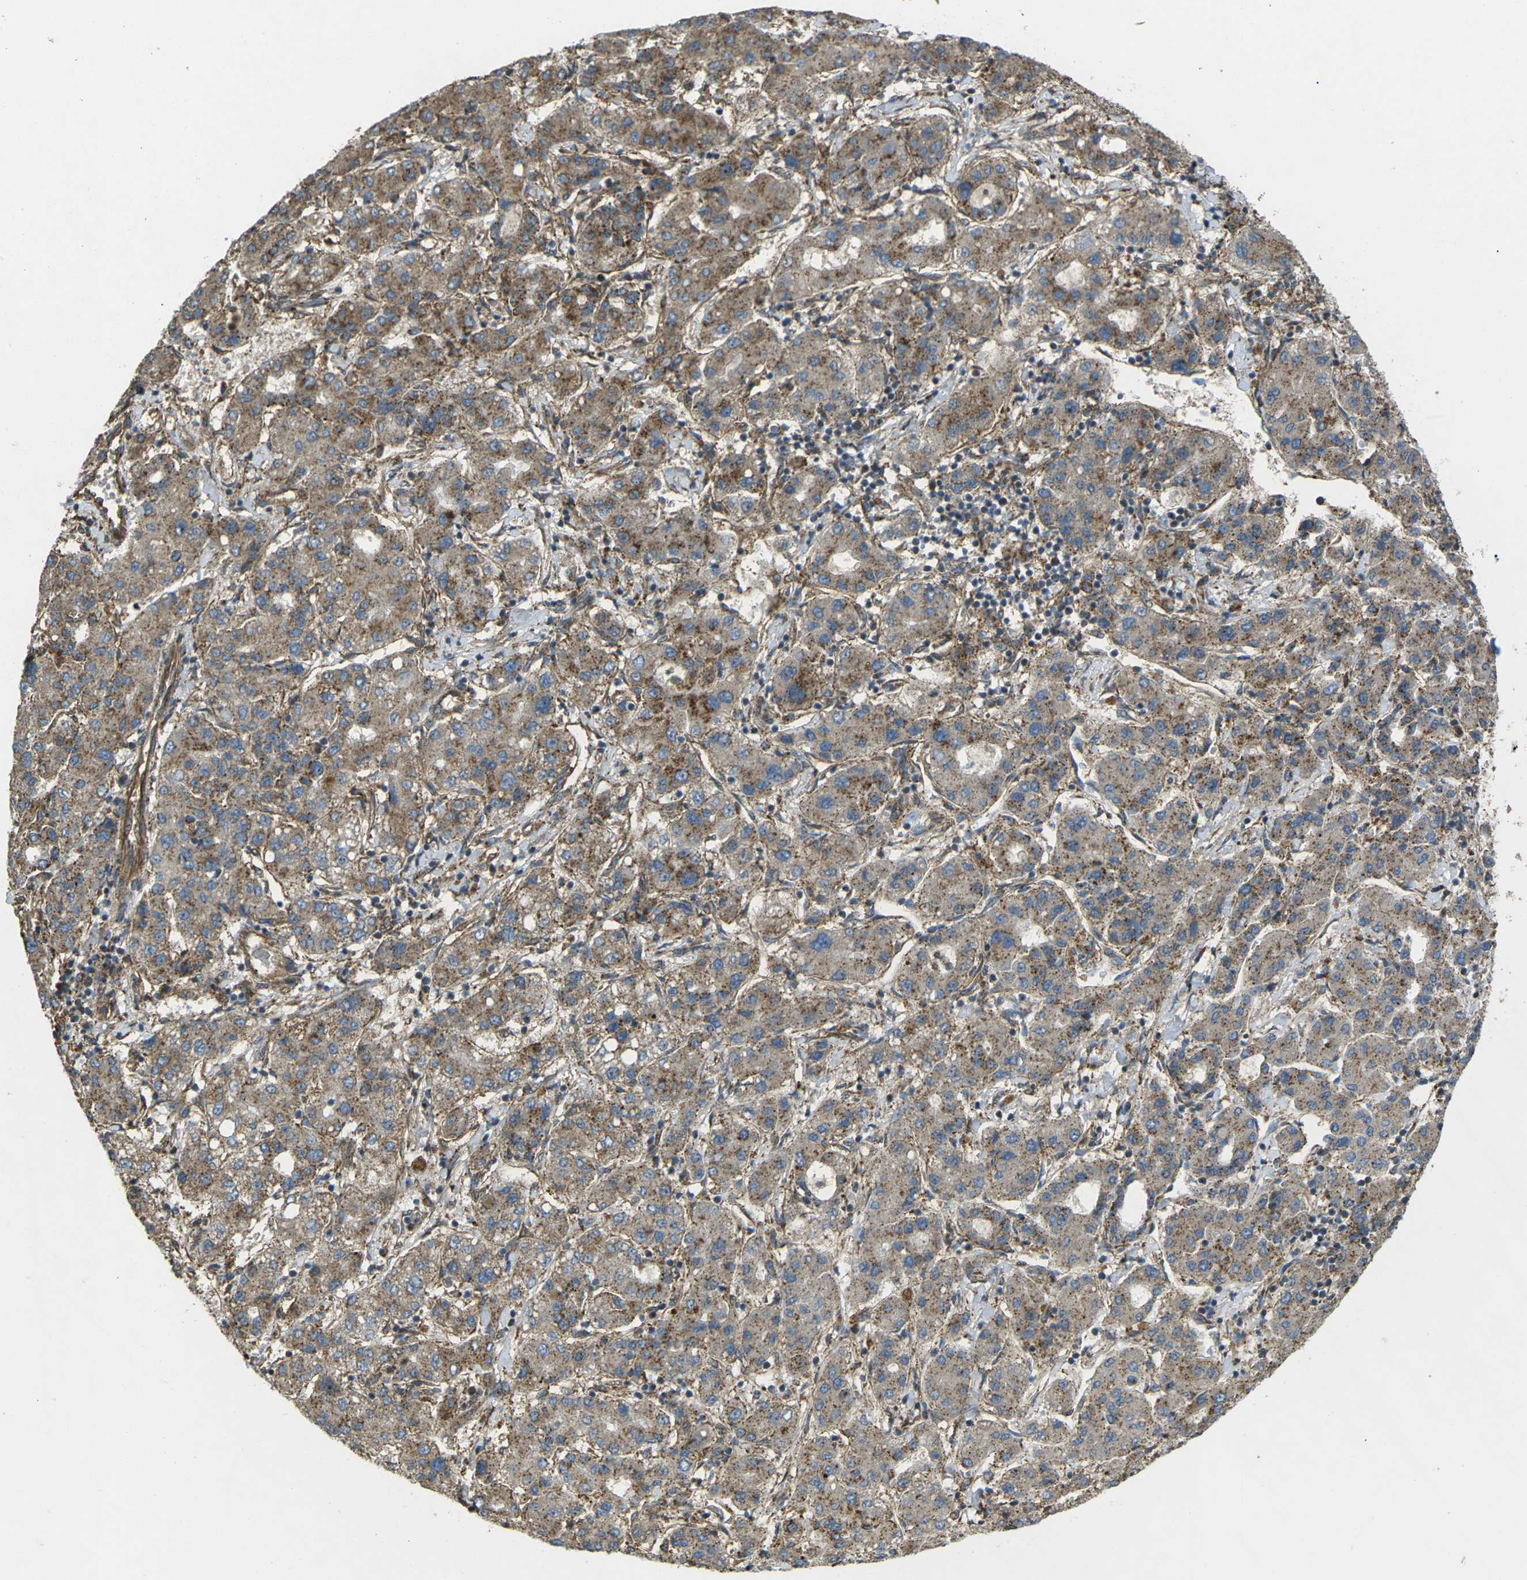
{"staining": {"intensity": "moderate", "quantity": ">75%", "location": "cytoplasmic/membranous"}, "tissue": "liver cancer", "cell_type": "Tumor cells", "image_type": "cancer", "snomed": [{"axis": "morphology", "description": "Carcinoma, Hepatocellular, NOS"}, {"axis": "topography", "description": "Liver"}], "caption": "DAB (3,3'-diaminobenzidine) immunohistochemical staining of liver cancer (hepatocellular carcinoma) demonstrates moderate cytoplasmic/membranous protein positivity in about >75% of tumor cells.", "gene": "CHMP3", "patient": {"sex": "male", "age": 65}}